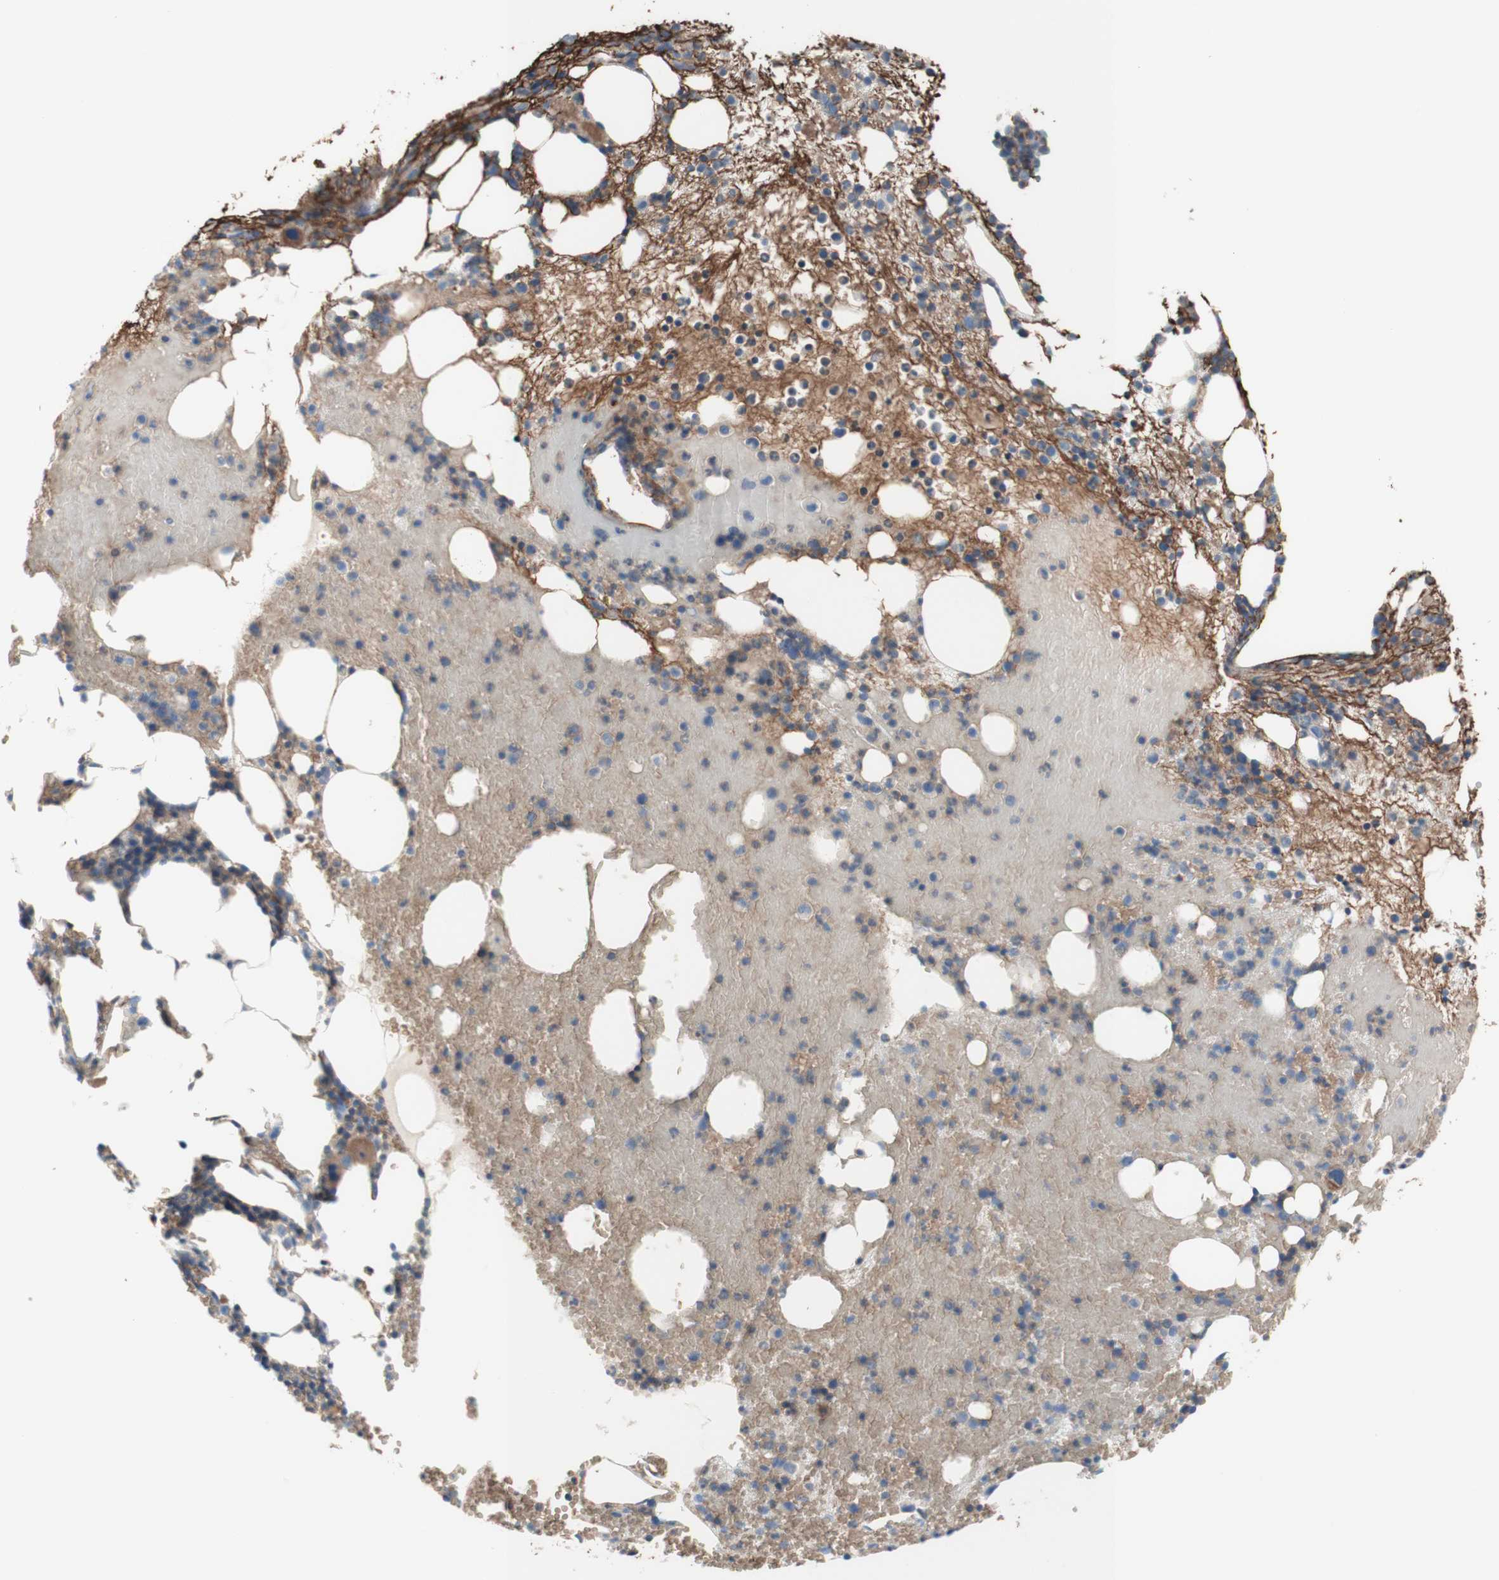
{"staining": {"intensity": "moderate", "quantity": "<25%", "location": "cytoplasmic/membranous"}, "tissue": "bone marrow", "cell_type": "Hematopoietic cells", "image_type": "normal", "snomed": [{"axis": "morphology", "description": "Normal tissue, NOS"}, {"axis": "morphology", "description": "Inflammation, NOS"}, {"axis": "topography", "description": "Bone marrow"}], "caption": "The photomicrograph exhibits staining of unremarkable bone marrow, revealing moderate cytoplasmic/membranous protein expression (brown color) within hematopoietic cells. The protein of interest is stained brown, and the nuclei are stained in blue (DAB (3,3'-diaminobenzidine) IHC with brightfield microscopy, high magnification).", "gene": "CD46", "patient": {"sex": "female", "age": 79}}